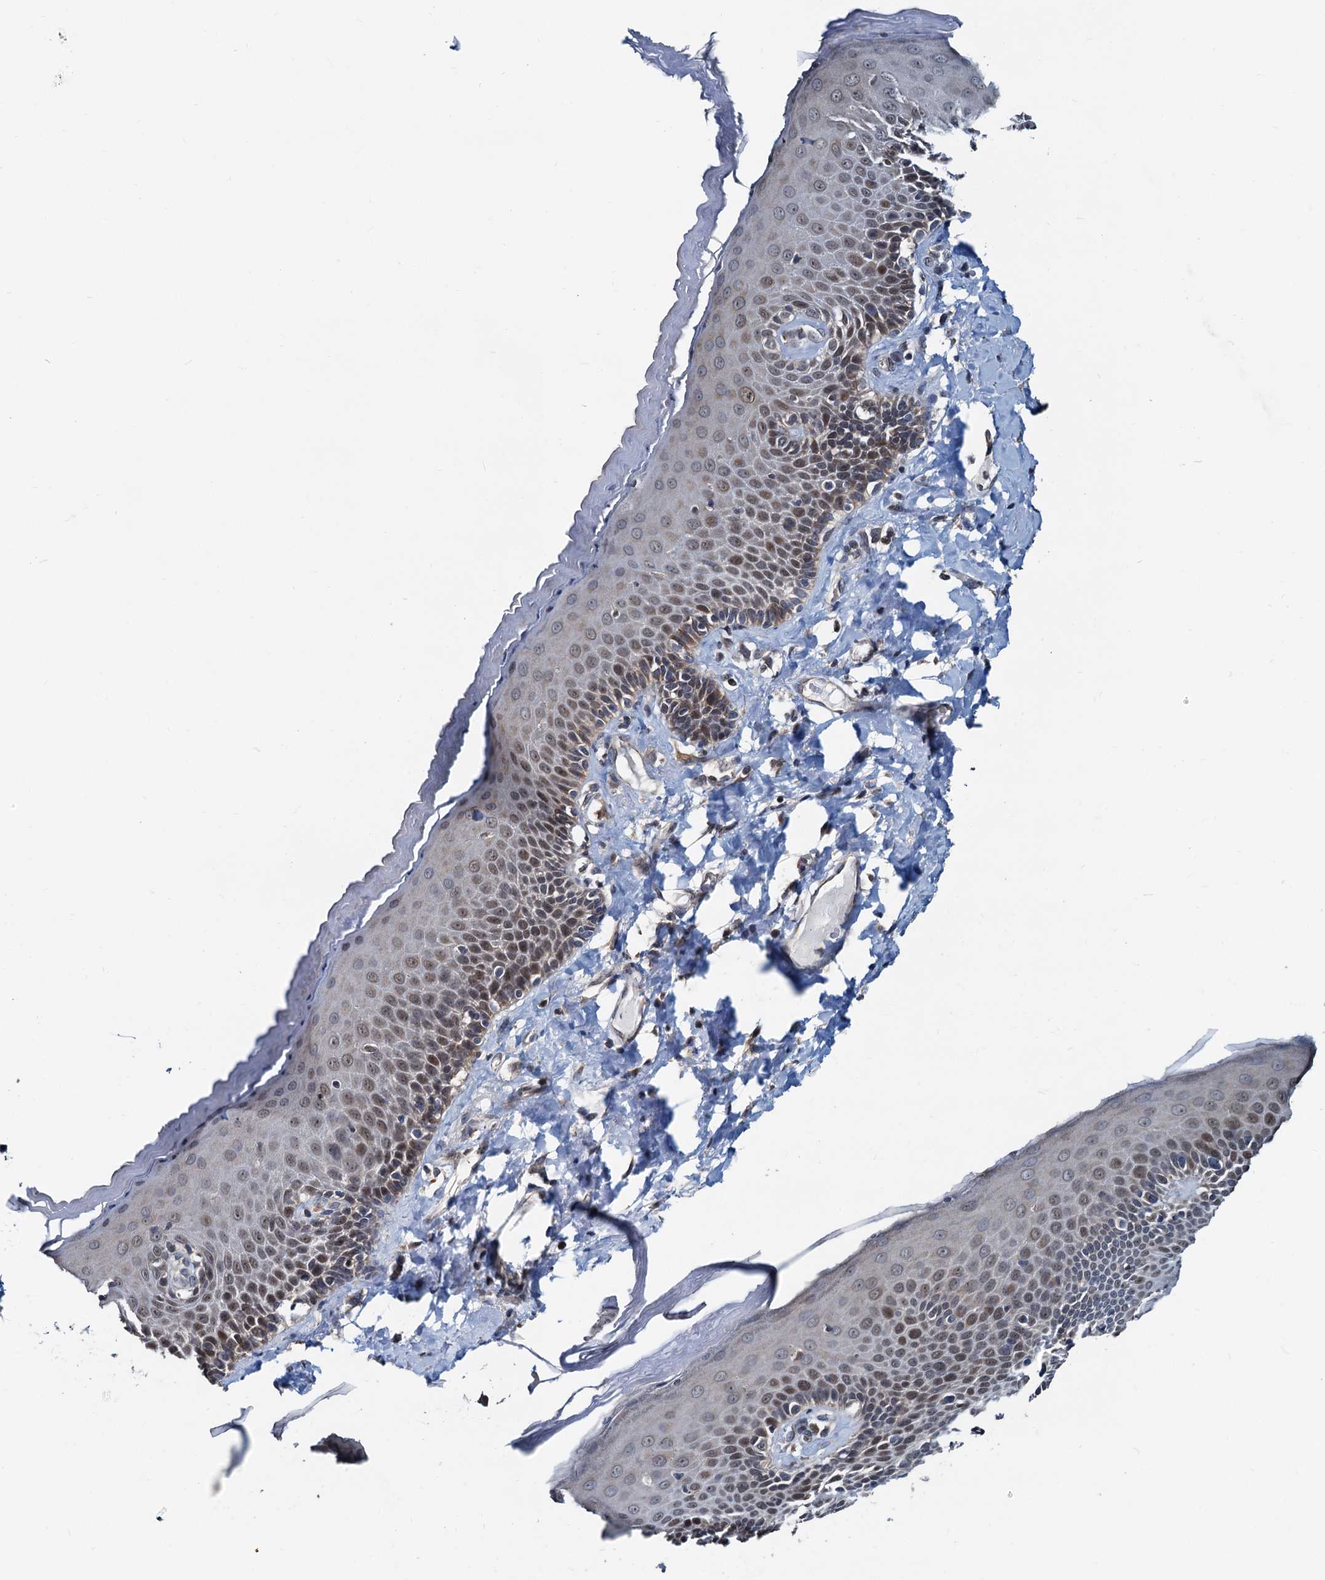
{"staining": {"intensity": "moderate", "quantity": "25%-75%", "location": "cytoplasmic/membranous,nuclear"}, "tissue": "skin", "cell_type": "Epidermal cells", "image_type": "normal", "snomed": [{"axis": "morphology", "description": "Normal tissue, NOS"}, {"axis": "topography", "description": "Anal"}], "caption": "IHC of benign skin displays medium levels of moderate cytoplasmic/membranous,nuclear positivity in about 25%-75% of epidermal cells.", "gene": "MCMBP", "patient": {"sex": "male", "age": 69}}